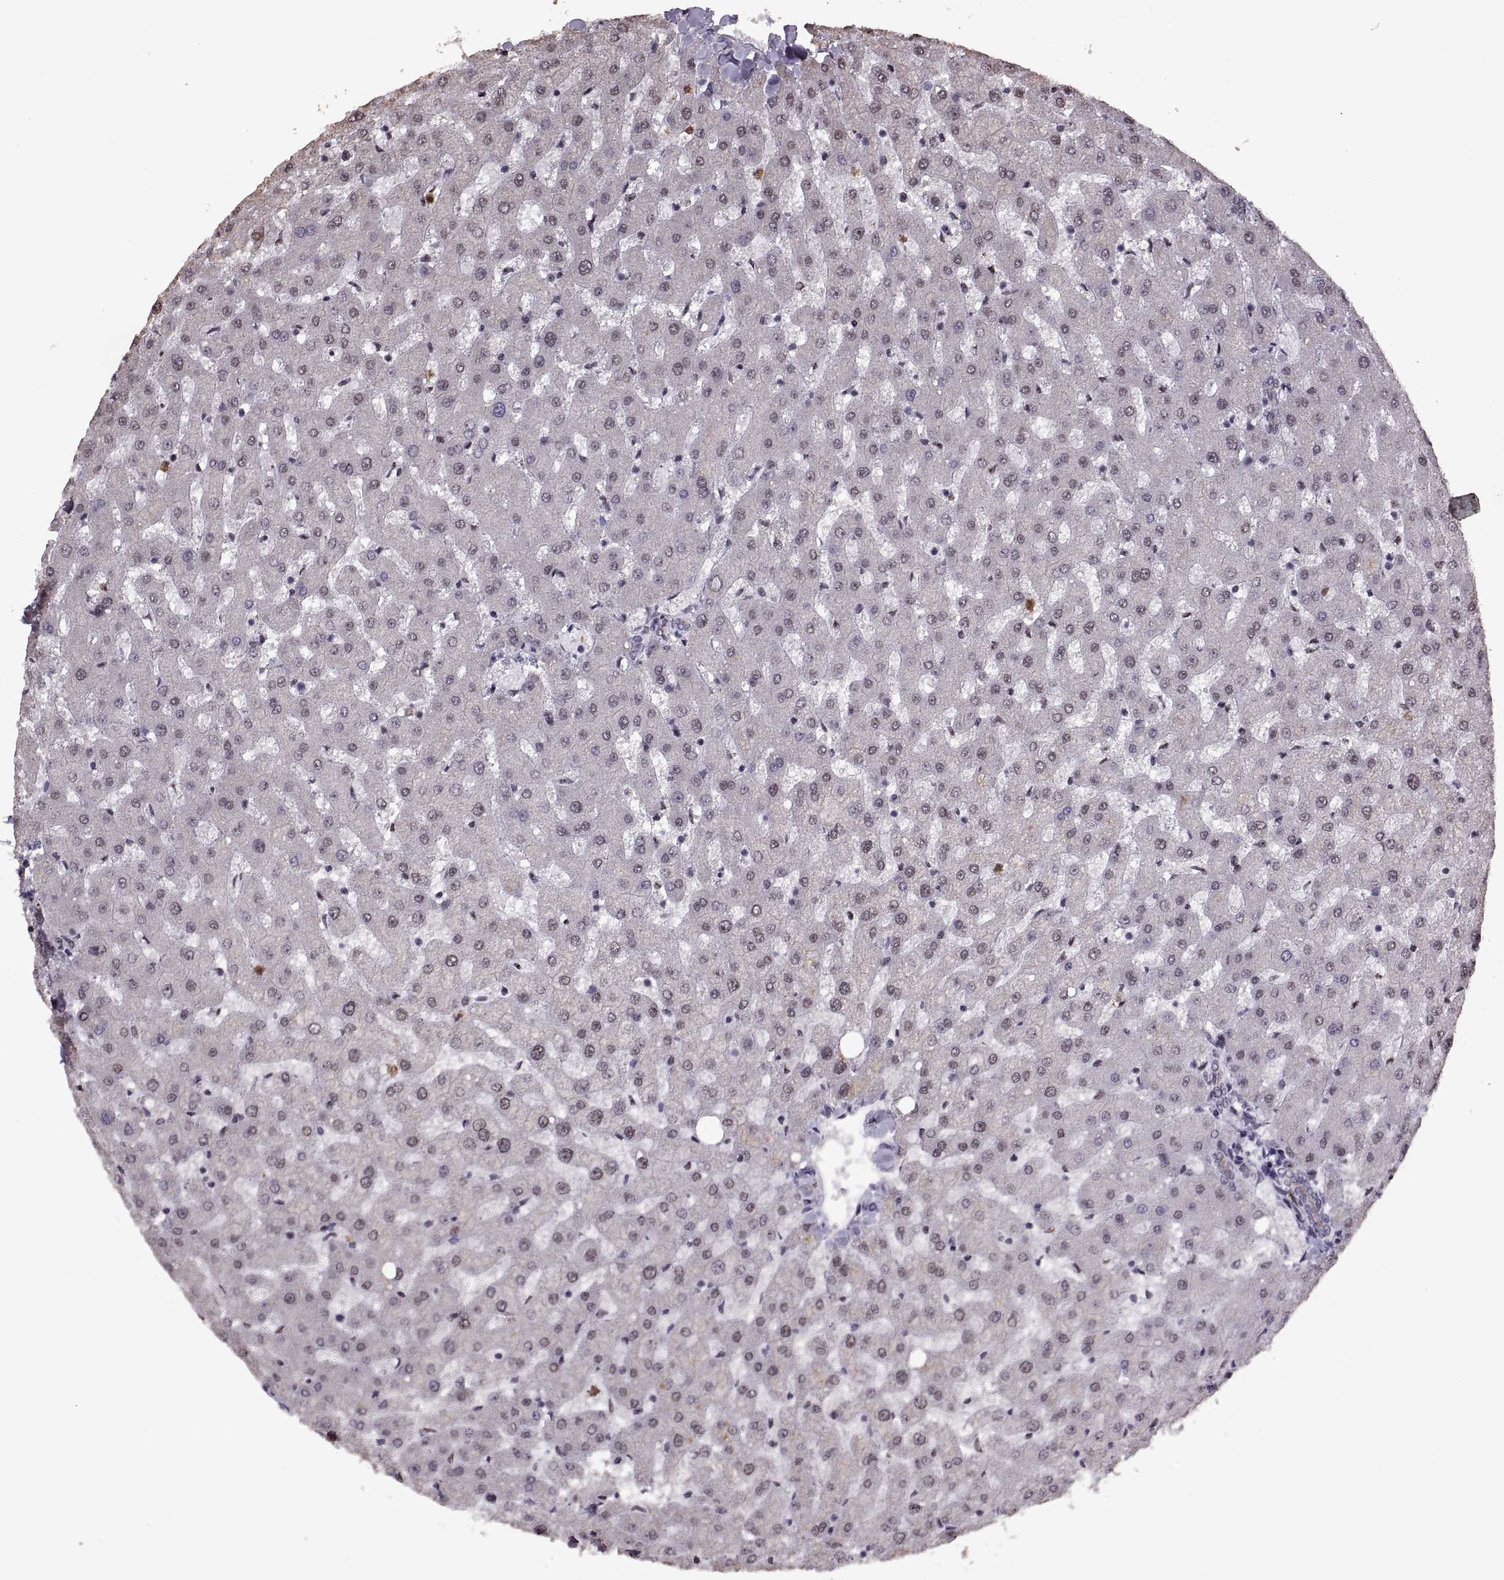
{"staining": {"intensity": "negative", "quantity": "none", "location": "none"}, "tissue": "liver", "cell_type": "Cholangiocytes", "image_type": "normal", "snomed": [{"axis": "morphology", "description": "Normal tissue, NOS"}, {"axis": "topography", "description": "Liver"}], "caption": "Immunohistochemical staining of normal liver shows no significant positivity in cholangiocytes. Nuclei are stained in blue.", "gene": "PALS1", "patient": {"sex": "female", "age": 50}}